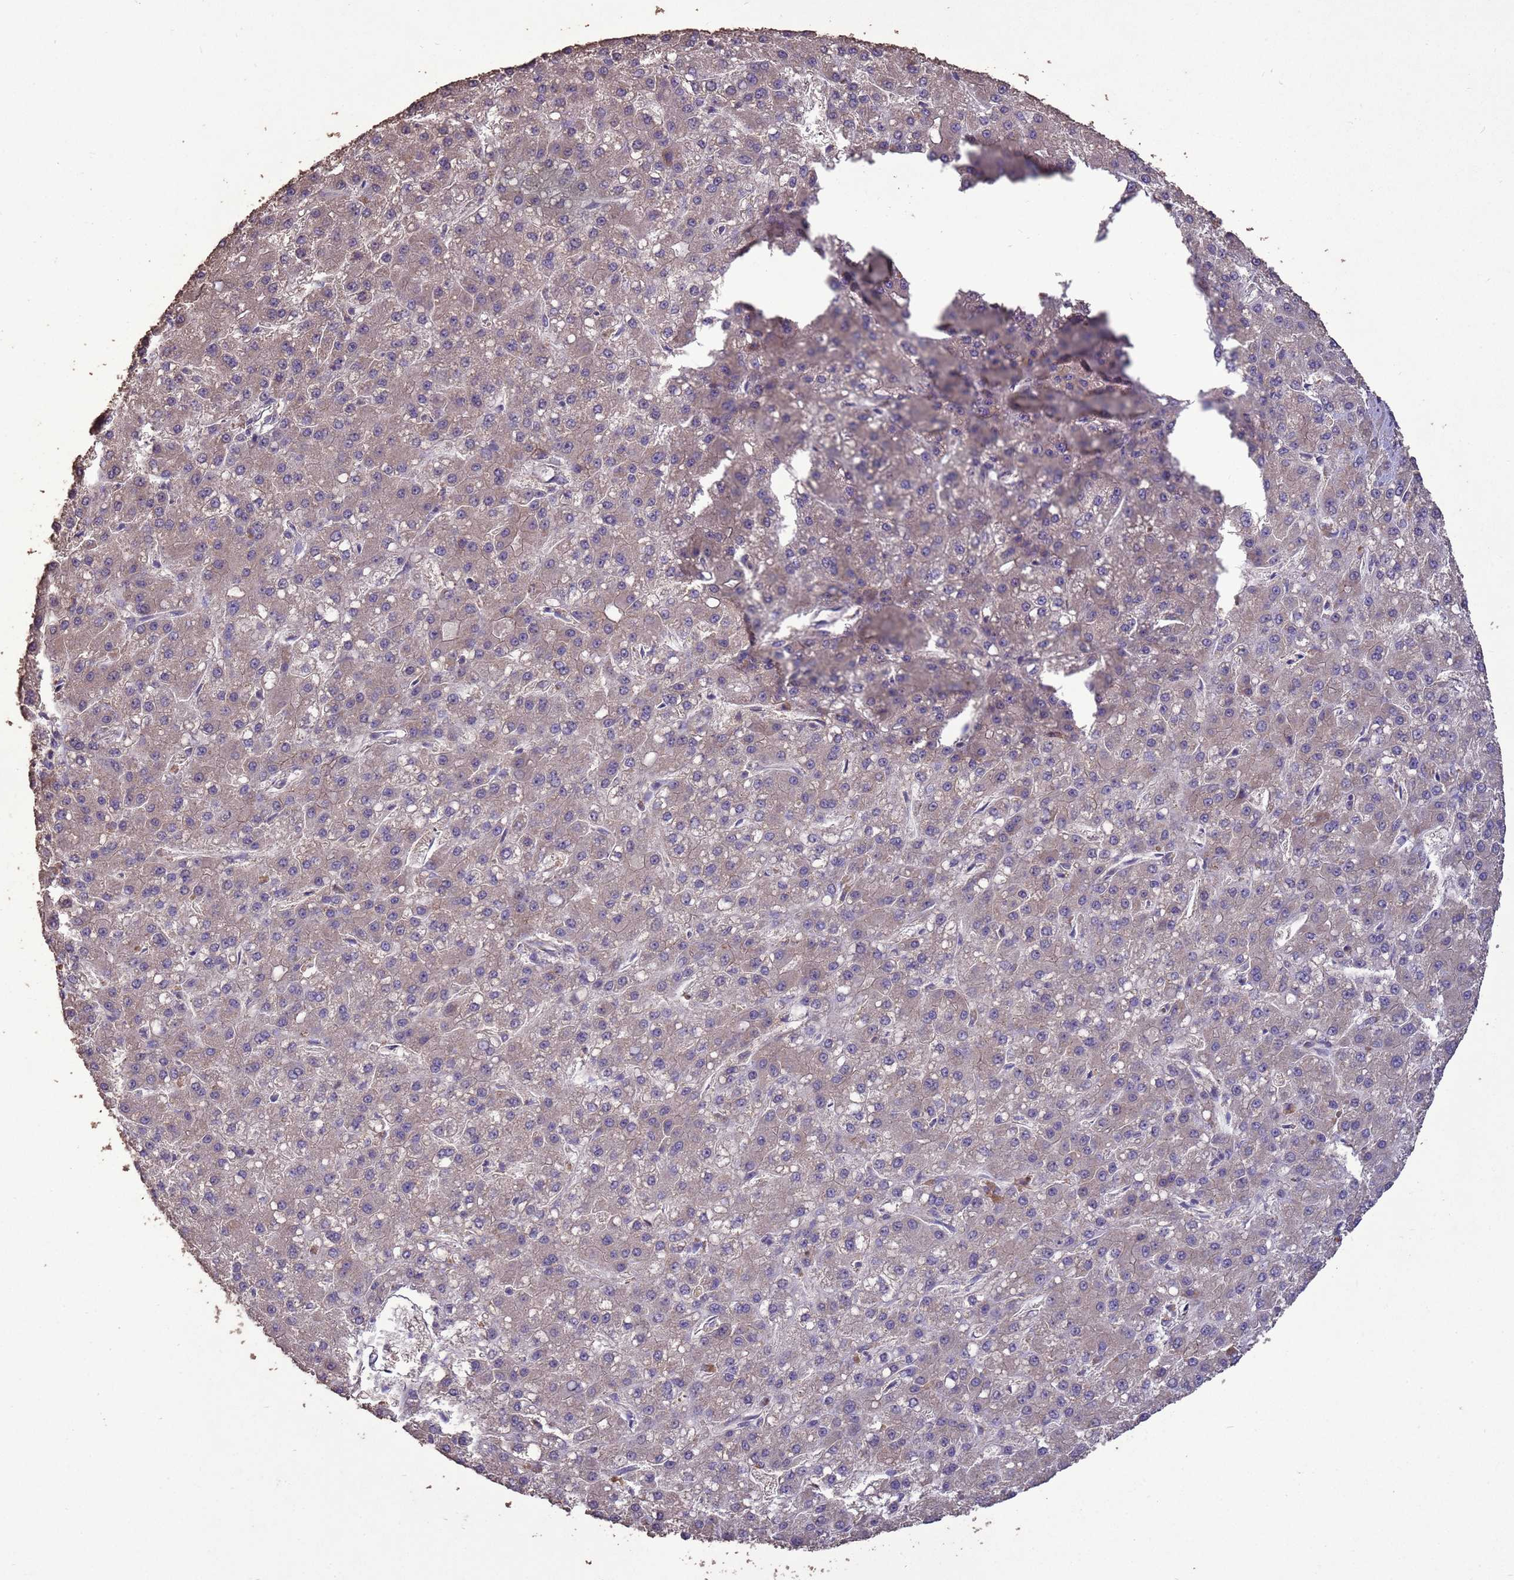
{"staining": {"intensity": "weak", "quantity": "25%-75%", "location": "cytoplasmic/membranous"}, "tissue": "liver cancer", "cell_type": "Tumor cells", "image_type": "cancer", "snomed": [{"axis": "morphology", "description": "Carcinoma, Hepatocellular, NOS"}, {"axis": "topography", "description": "Liver"}], "caption": "Immunohistochemical staining of human hepatocellular carcinoma (liver) reveals low levels of weak cytoplasmic/membranous protein expression in about 25%-75% of tumor cells.", "gene": "SLC9B2", "patient": {"sex": "male", "age": 67}}